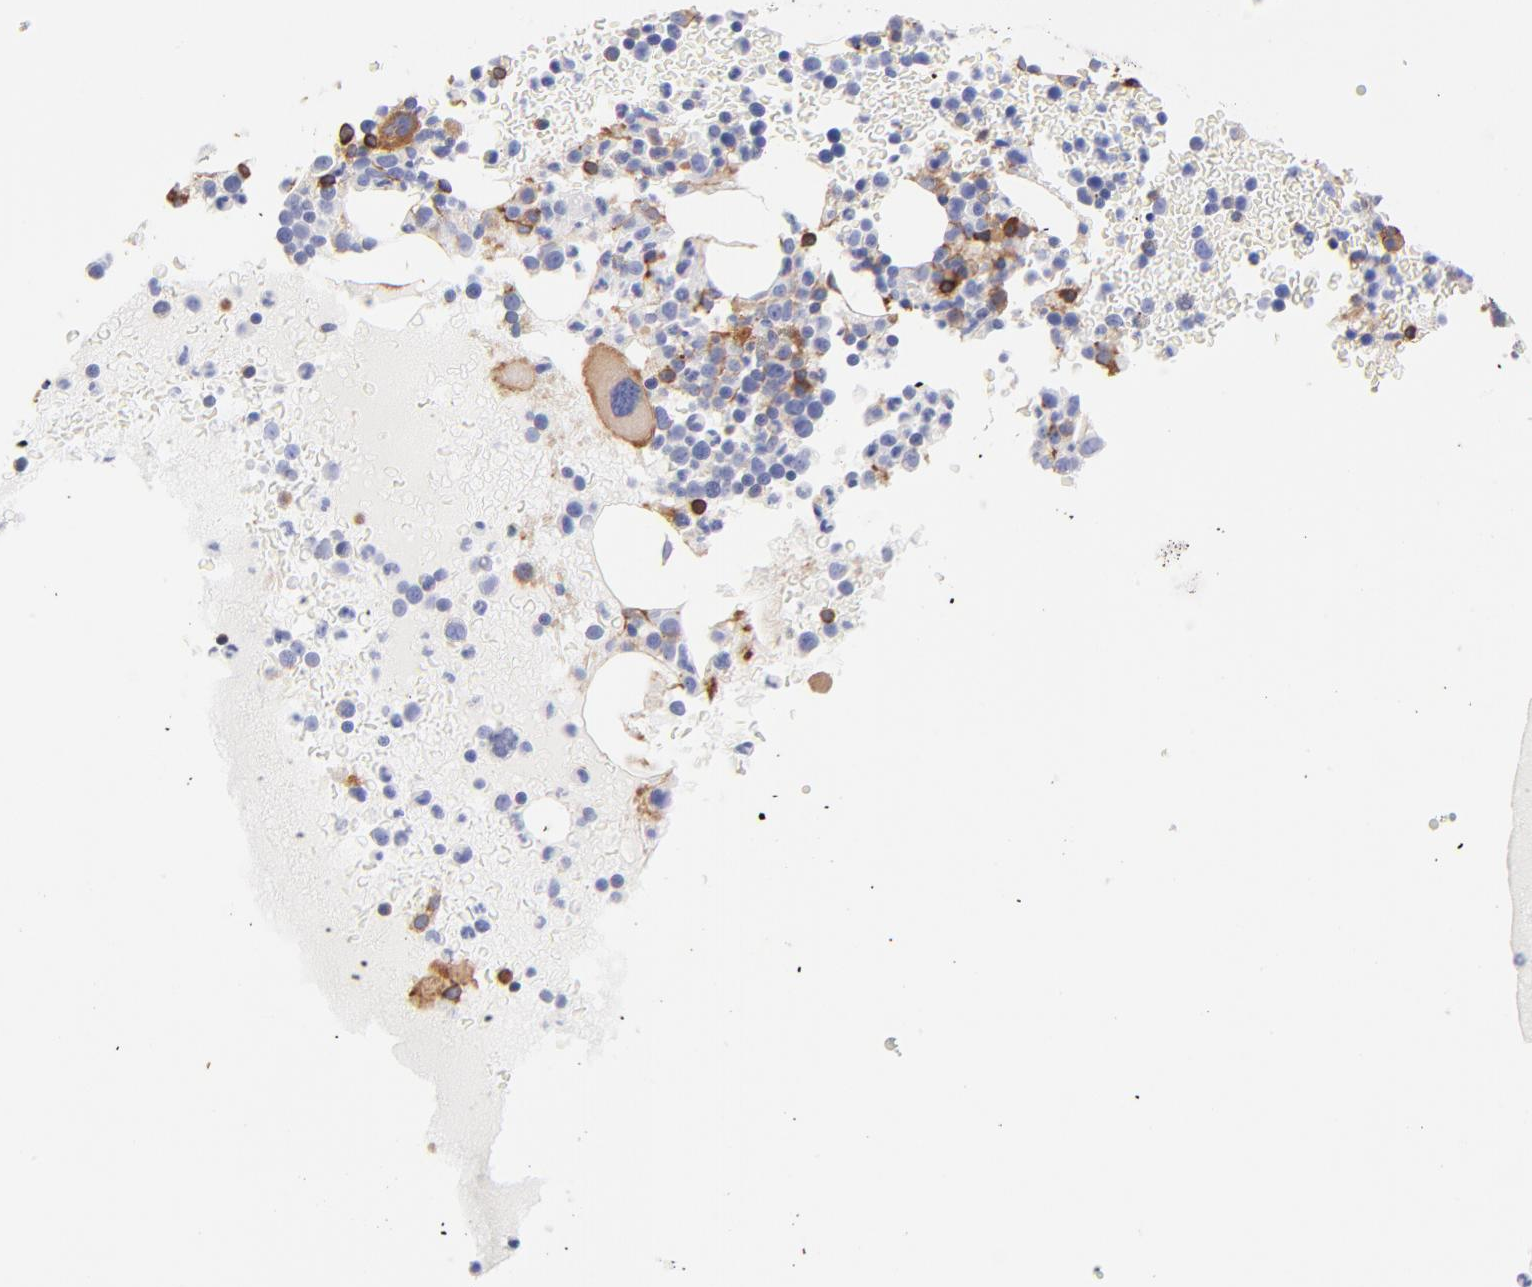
{"staining": {"intensity": "moderate", "quantity": "<25%", "location": "cytoplasmic/membranous"}, "tissue": "bone marrow", "cell_type": "Hematopoietic cells", "image_type": "normal", "snomed": [{"axis": "morphology", "description": "Normal tissue, NOS"}, {"axis": "topography", "description": "Bone marrow"}], "caption": "The photomicrograph displays a brown stain indicating the presence of a protein in the cytoplasmic/membranous of hematopoietic cells in bone marrow. Ihc stains the protein in brown and the nuclei are stained blue.", "gene": "PRKCA", "patient": {"sex": "male", "age": 68}}